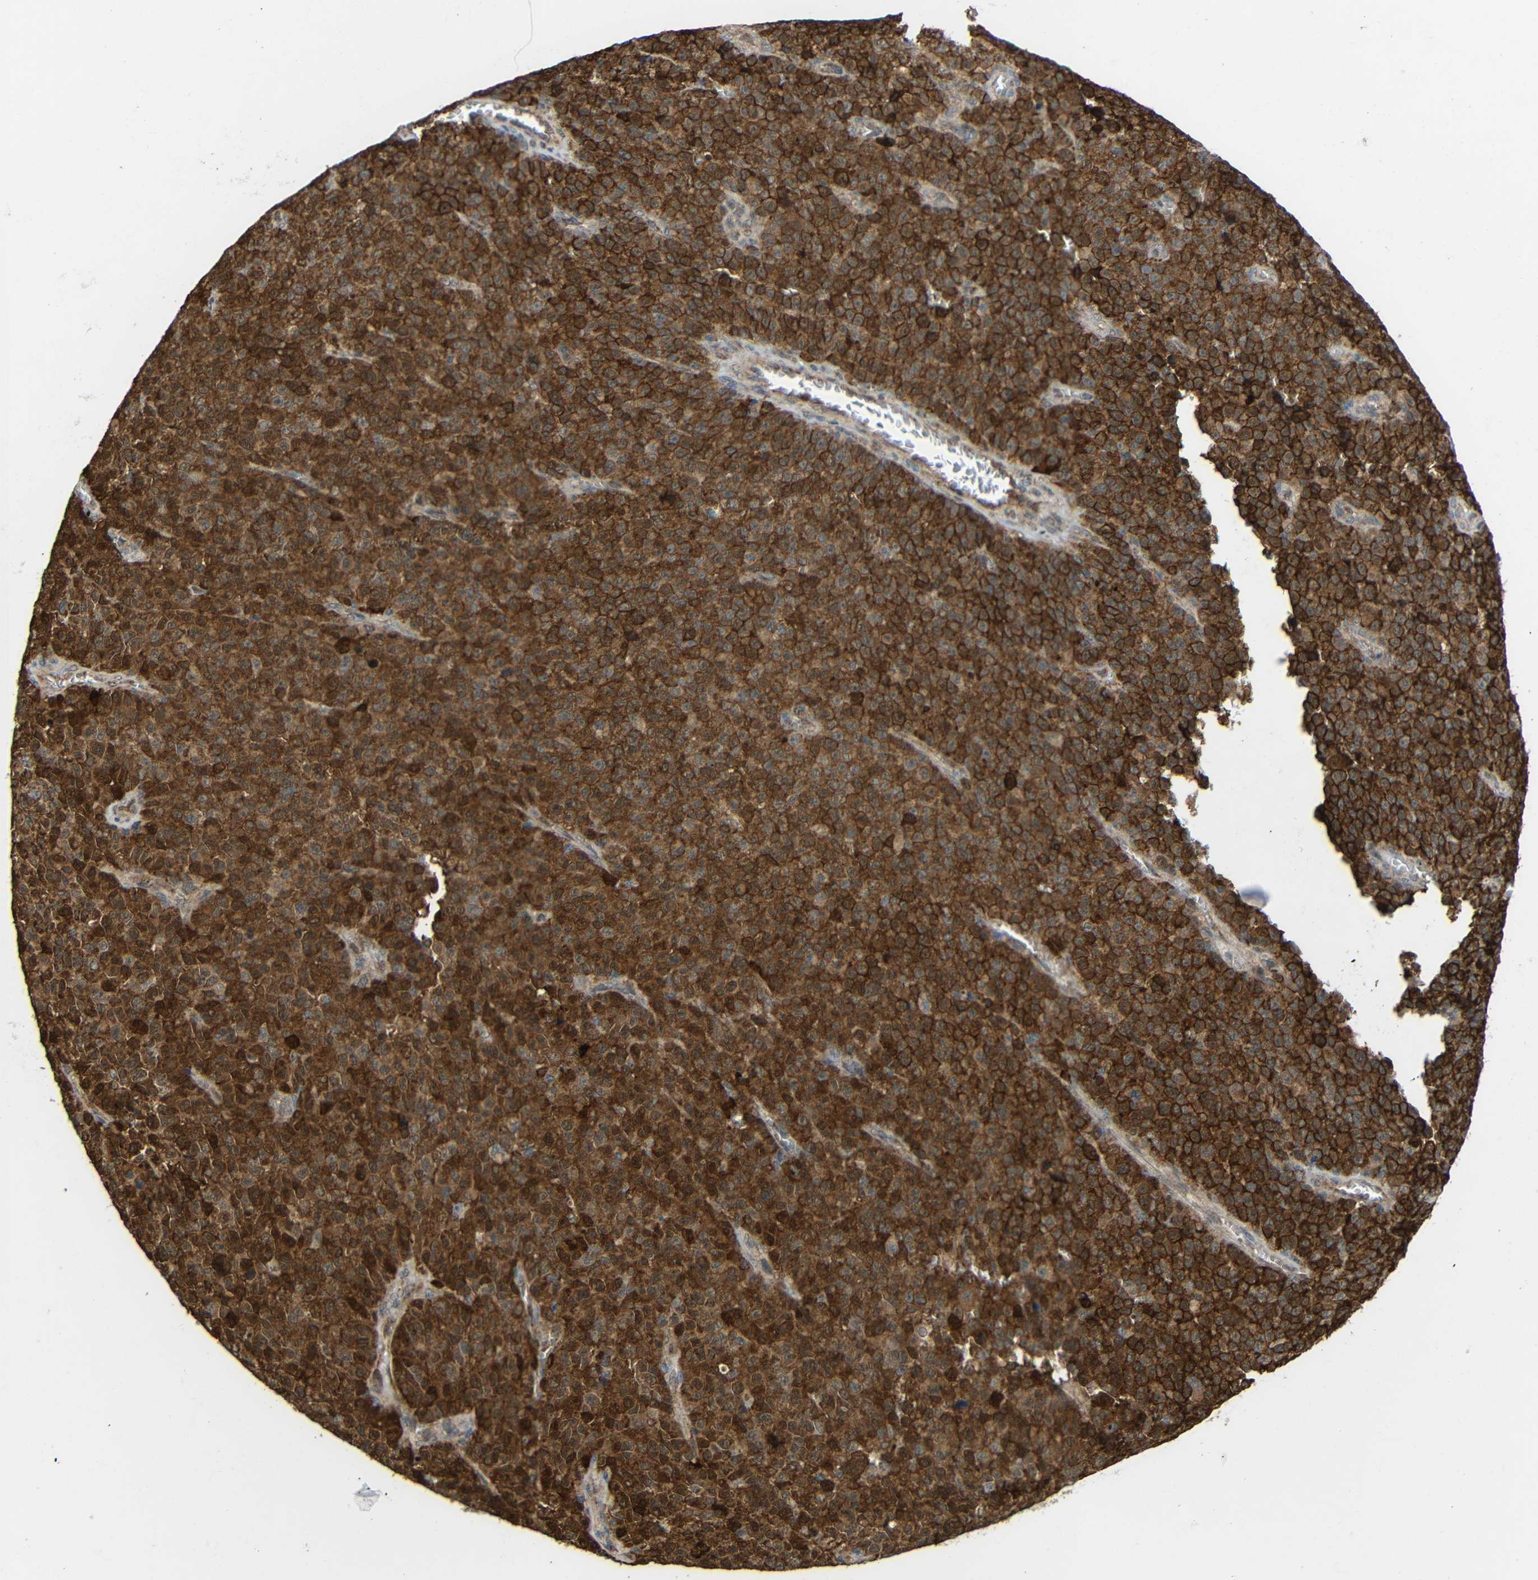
{"staining": {"intensity": "moderate", "quantity": ">75%", "location": "cytoplasmic/membranous"}, "tissue": "melanoma", "cell_type": "Tumor cells", "image_type": "cancer", "snomed": [{"axis": "morphology", "description": "Malignant melanoma, NOS"}, {"axis": "topography", "description": "Skin"}], "caption": "About >75% of tumor cells in human melanoma display moderate cytoplasmic/membranous protein staining as visualized by brown immunohistochemical staining.", "gene": "C1GALT1", "patient": {"sex": "female", "age": 82}}